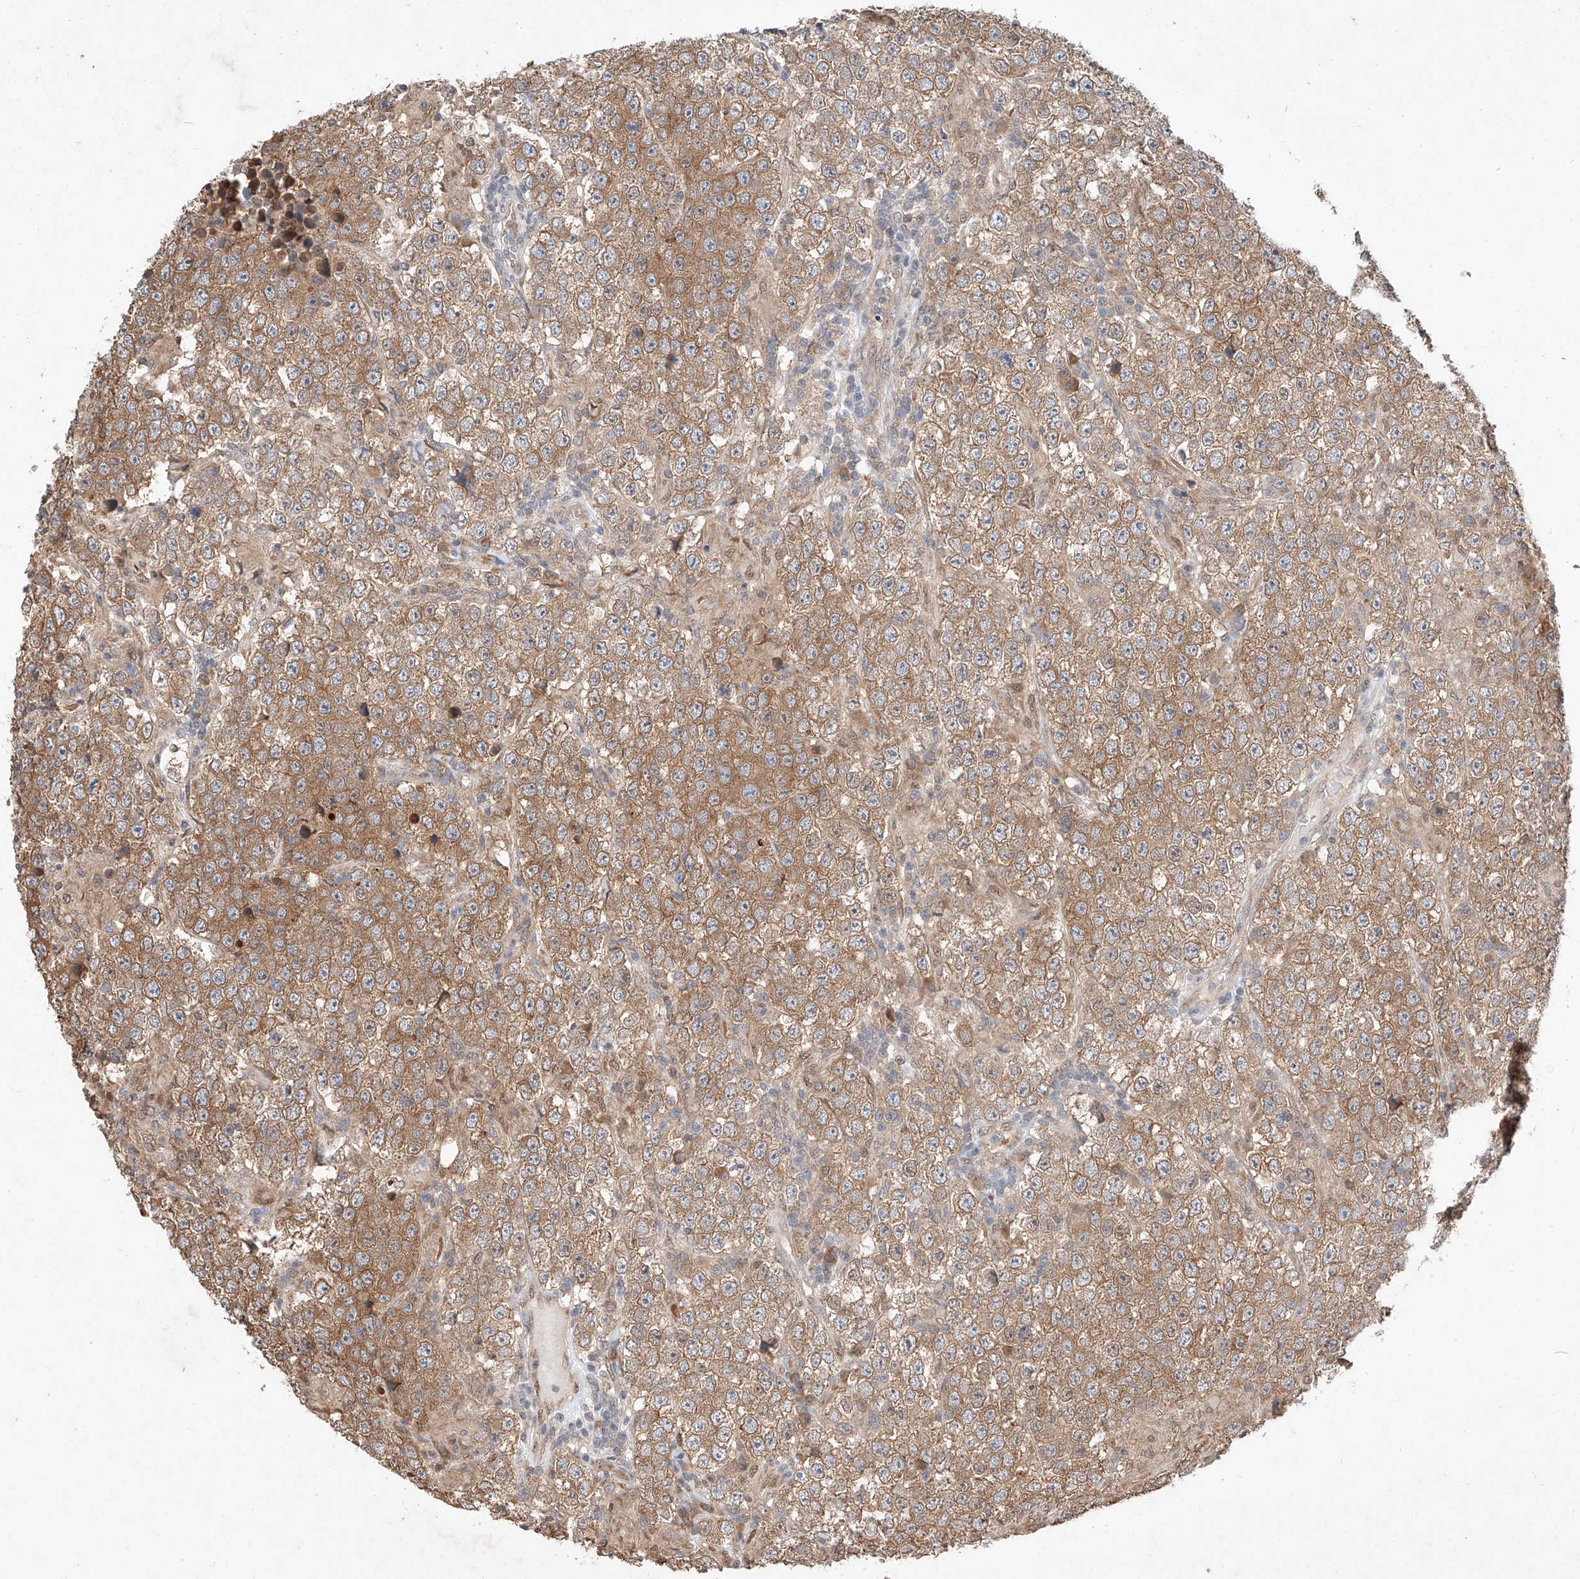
{"staining": {"intensity": "moderate", "quantity": ">75%", "location": "cytoplasmic/membranous"}, "tissue": "testis cancer", "cell_type": "Tumor cells", "image_type": "cancer", "snomed": [{"axis": "morphology", "description": "Normal tissue, NOS"}, {"axis": "morphology", "description": "Urothelial carcinoma, High grade"}, {"axis": "morphology", "description": "Seminoma, NOS"}, {"axis": "morphology", "description": "Carcinoma, Embryonal, NOS"}, {"axis": "topography", "description": "Urinary bladder"}, {"axis": "topography", "description": "Testis"}], "caption": "A brown stain highlights moderate cytoplasmic/membranous staining of a protein in human testis cancer (embryonal carcinoma) tumor cells. (DAB IHC with brightfield microscopy, high magnification).", "gene": "ZSCAN4", "patient": {"sex": "male", "age": 41}}